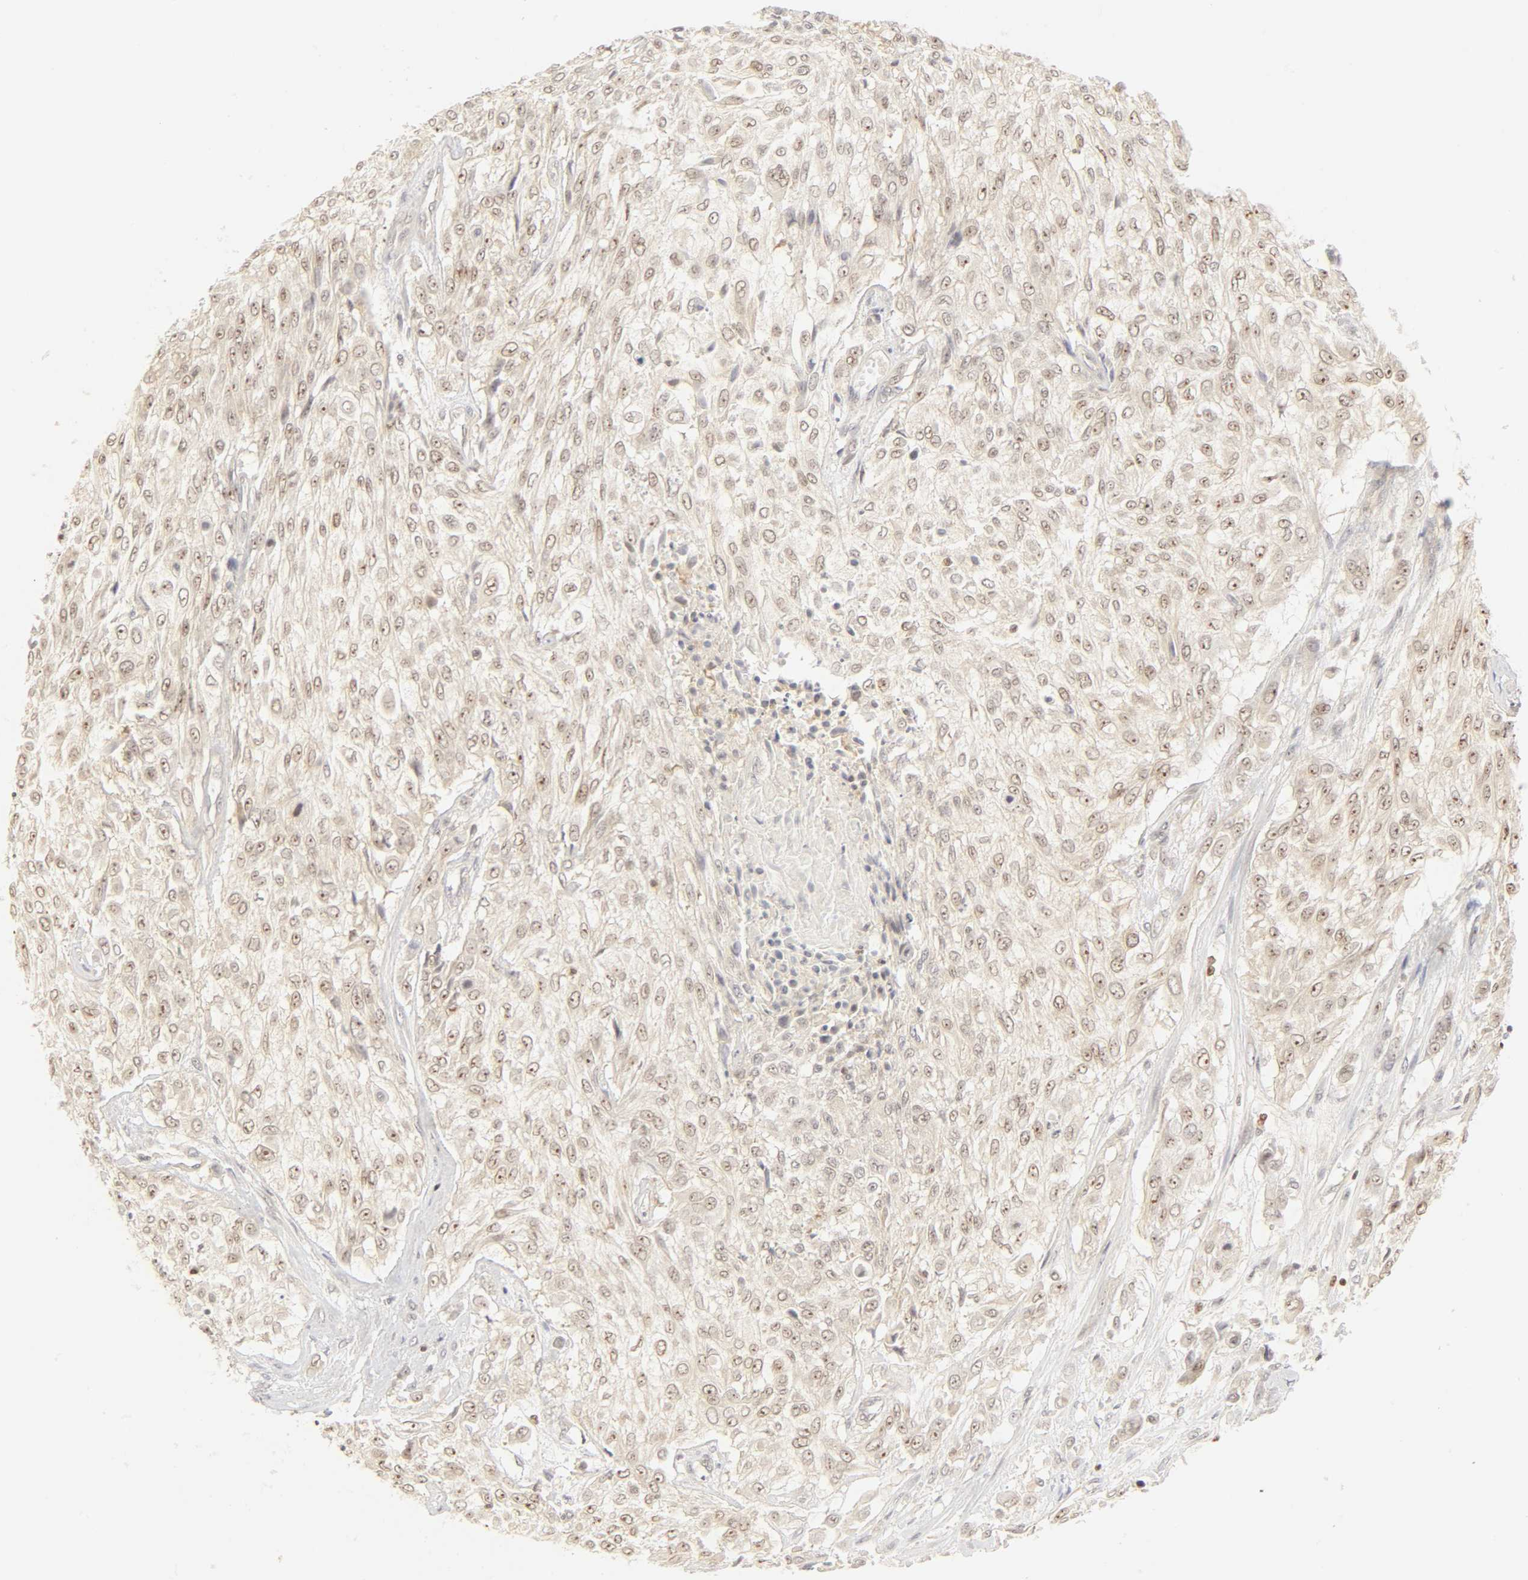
{"staining": {"intensity": "weak", "quantity": "25%-75%", "location": "cytoplasmic/membranous,nuclear"}, "tissue": "urothelial cancer", "cell_type": "Tumor cells", "image_type": "cancer", "snomed": [{"axis": "morphology", "description": "Urothelial carcinoma, High grade"}, {"axis": "topography", "description": "Urinary bladder"}], "caption": "This is an image of immunohistochemistry staining of high-grade urothelial carcinoma, which shows weak staining in the cytoplasmic/membranous and nuclear of tumor cells.", "gene": "KIF2A", "patient": {"sex": "male", "age": 57}}